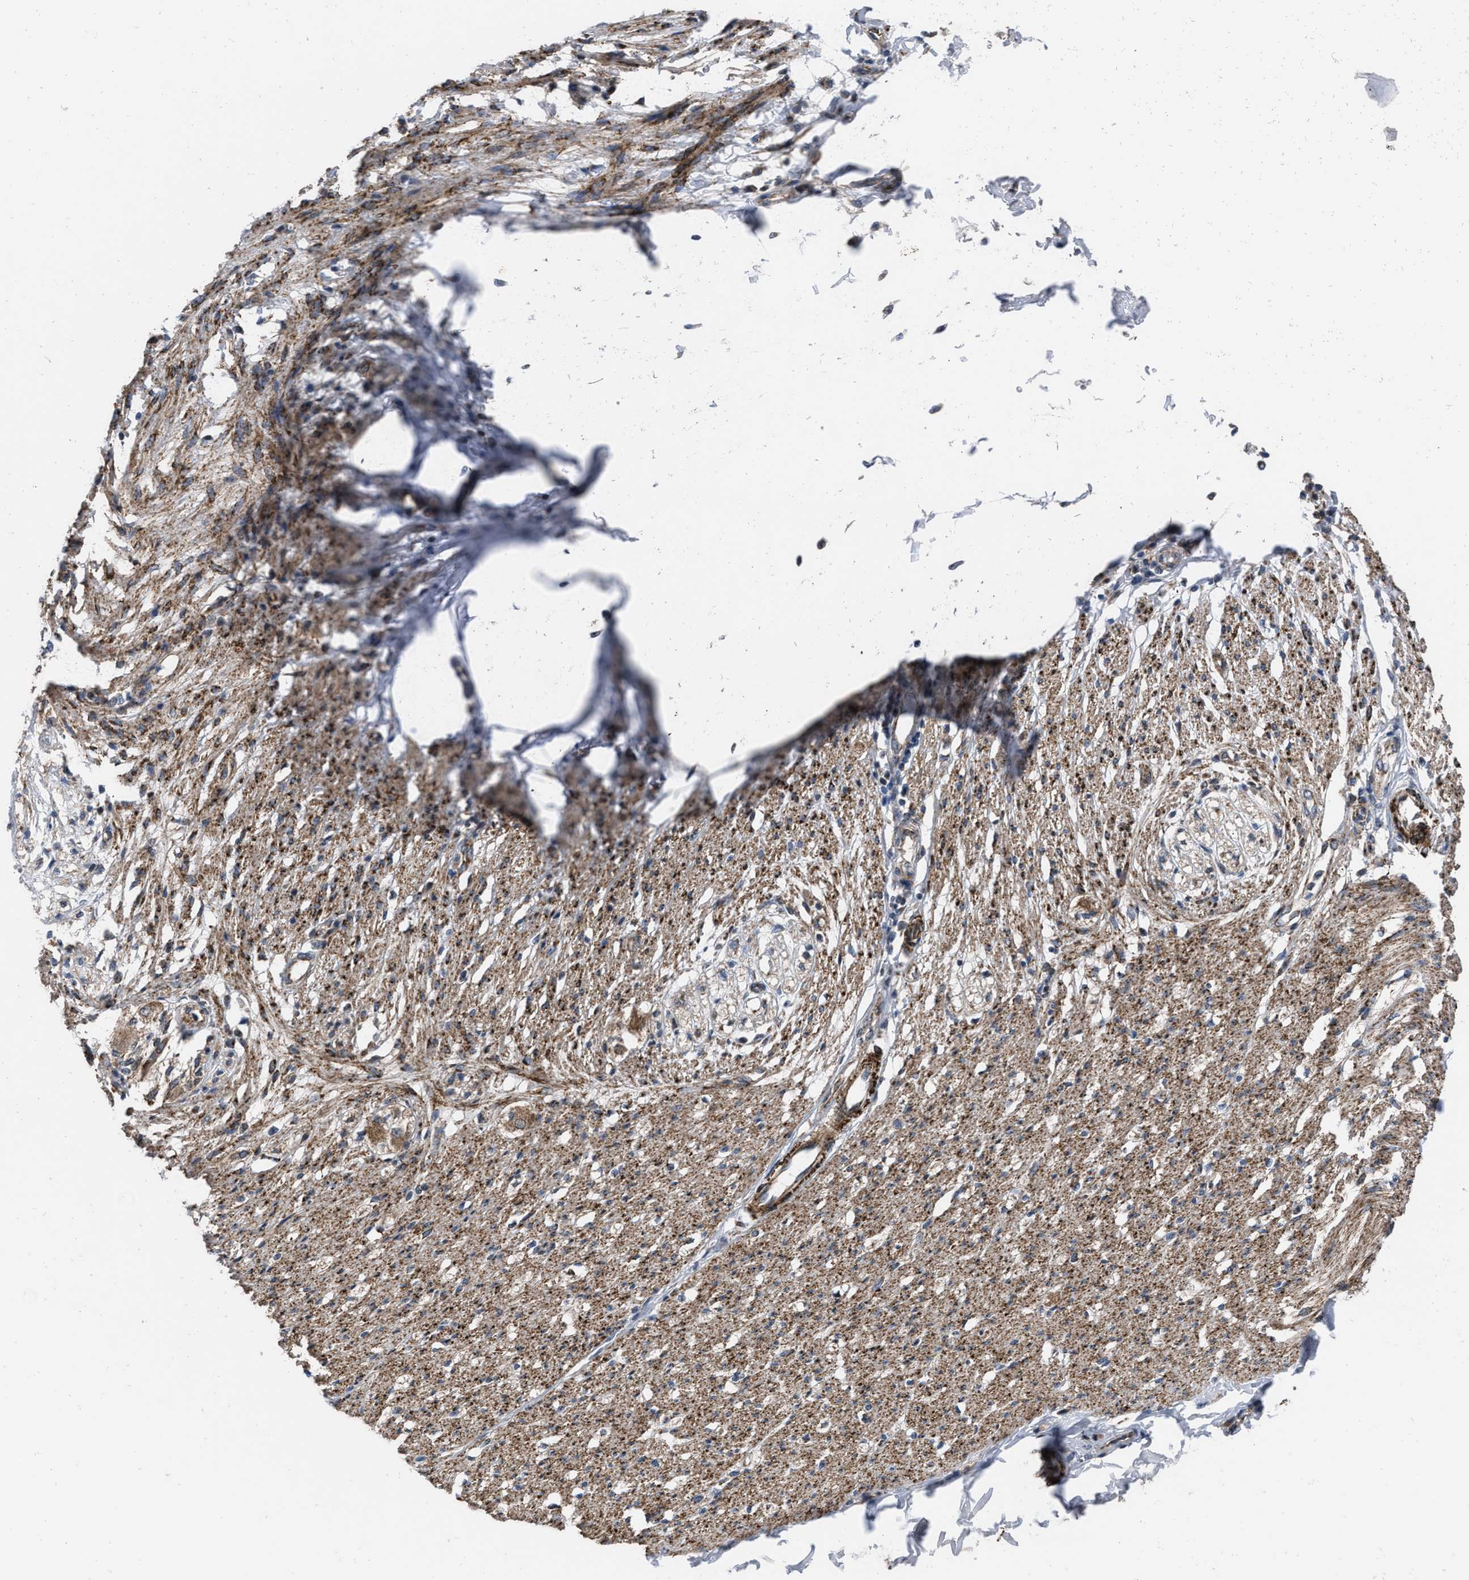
{"staining": {"intensity": "strong", "quantity": ">75%", "location": "cytoplasmic/membranous"}, "tissue": "smooth muscle", "cell_type": "Smooth muscle cells", "image_type": "normal", "snomed": [{"axis": "morphology", "description": "Normal tissue, NOS"}, {"axis": "morphology", "description": "Adenocarcinoma, NOS"}, {"axis": "topography", "description": "Colon"}, {"axis": "topography", "description": "Peripheral nerve tissue"}], "caption": "Smooth muscle stained with DAB (3,3'-diaminobenzidine) IHC demonstrates high levels of strong cytoplasmic/membranous staining in about >75% of smooth muscle cells.", "gene": "AKAP1", "patient": {"sex": "male", "age": 14}}